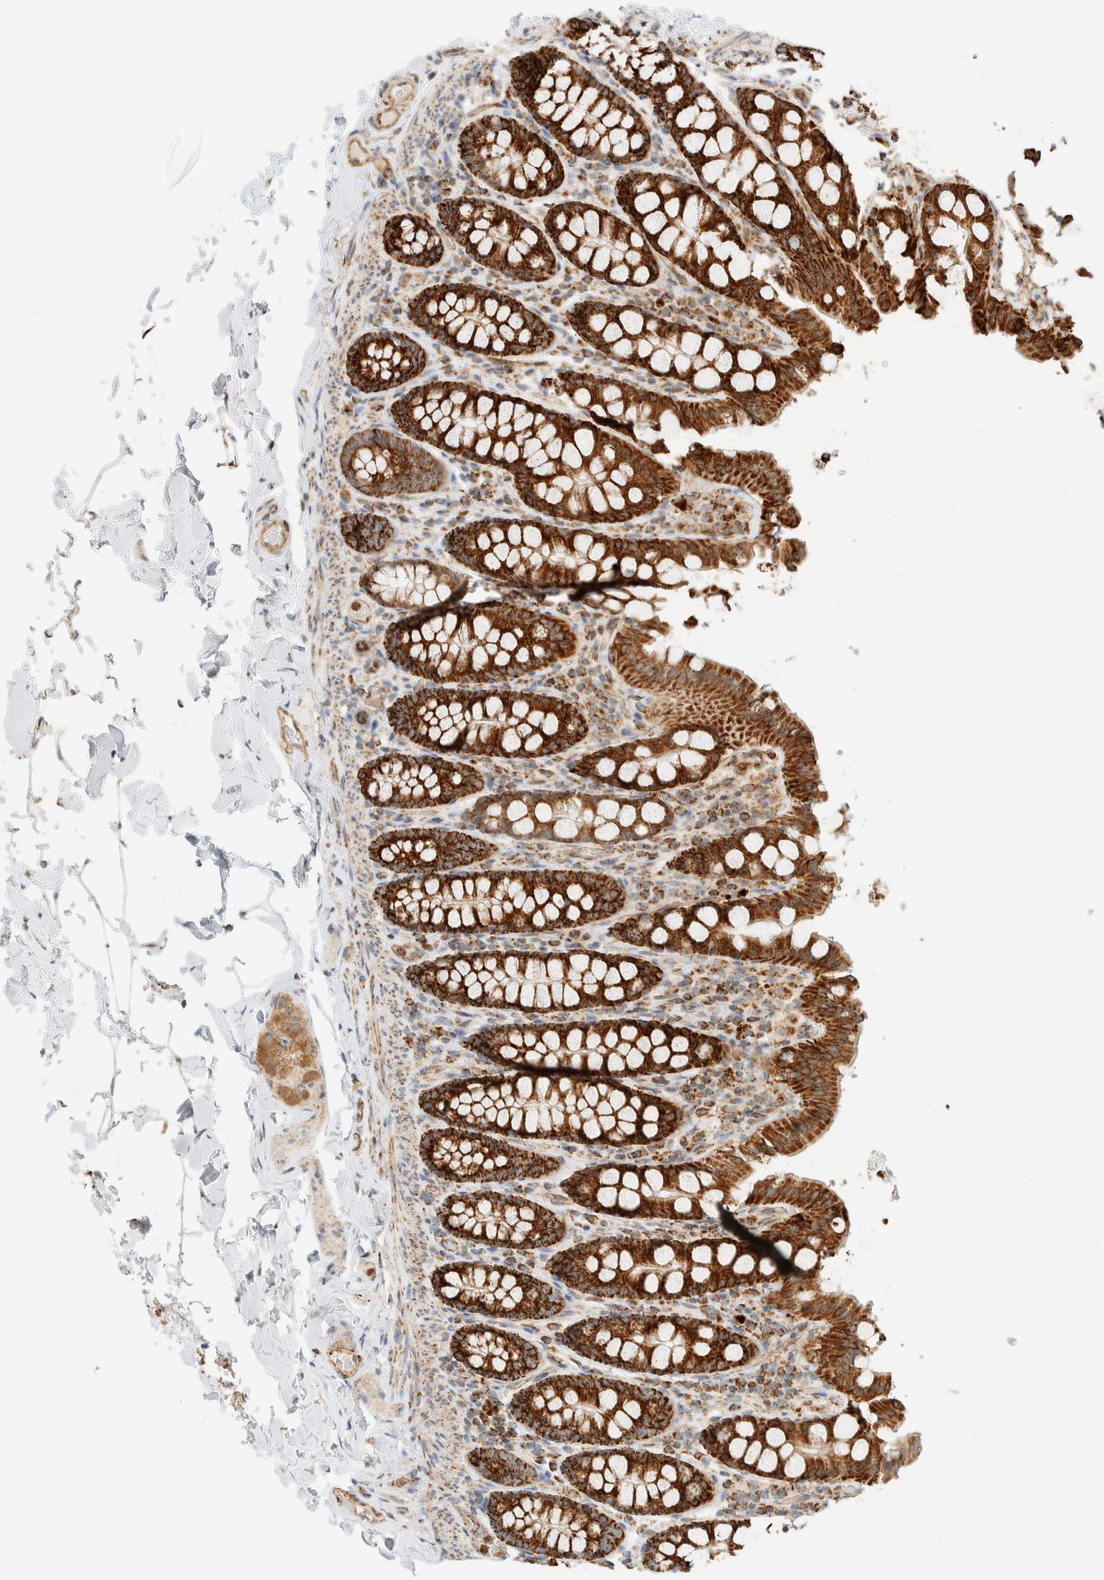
{"staining": {"intensity": "moderate", "quantity": ">75%", "location": "cytoplasmic/membranous"}, "tissue": "colon", "cell_type": "Endothelial cells", "image_type": "normal", "snomed": [{"axis": "morphology", "description": "Normal tissue, NOS"}, {"axis": "topography", "description": "Colon"}, {"axis": "topography", "description": "Peripheral nerve tissue"}], "caption": "Moderate cytoplasmic/membranous protein positivity is identified in approximately >75% of endothelial cells in colon. (Stains: DAB in brown, nuclei in blue, Microscopy: brightfield microscopy at high magnification).", "gene": "KIFAP3", "patient": {"sex": "female", "age": 61}}